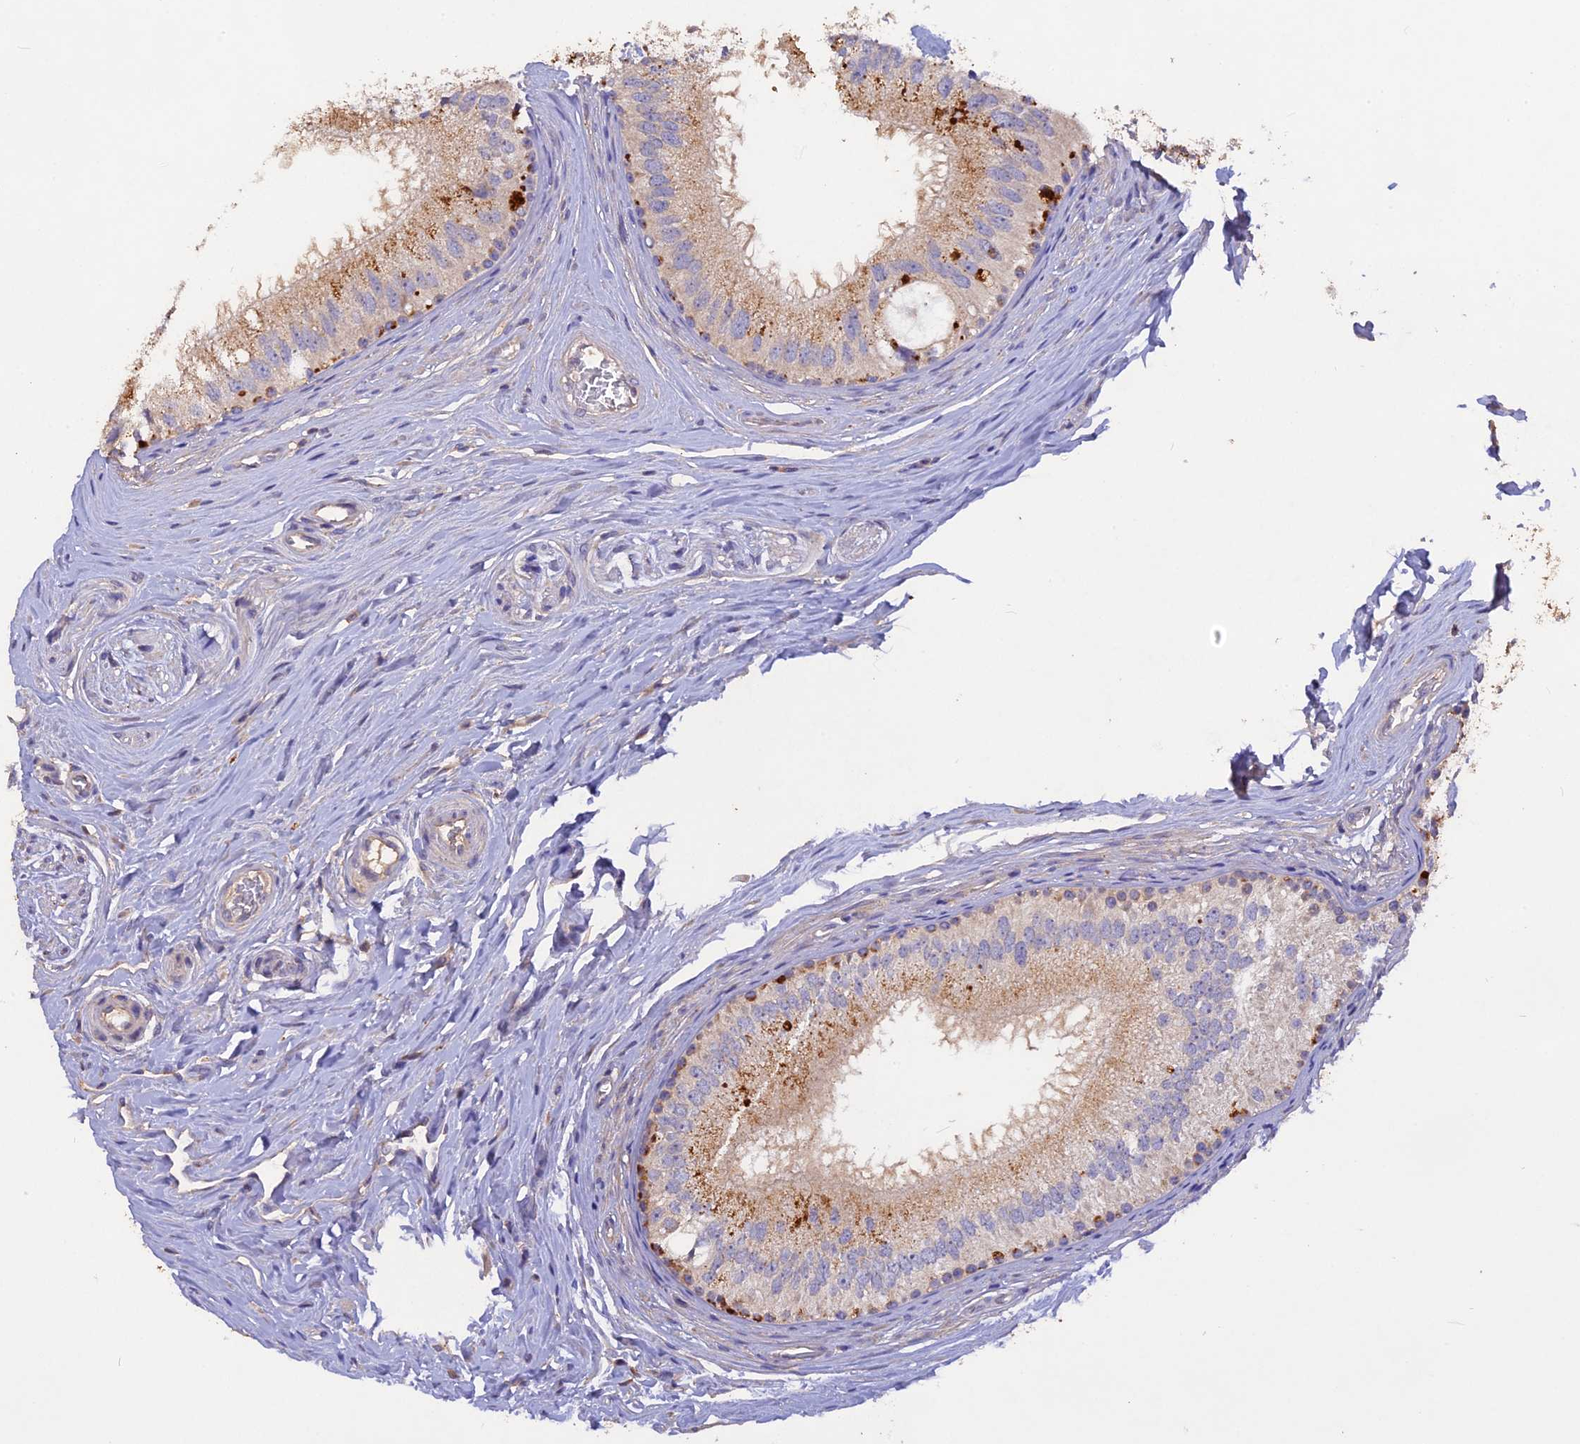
{"staining": {"intensity": "moderate", "quantity": "25%-75%", "location": "cytoplasmic/membranous"}, "tissue": "epididymis", "cell_type": "Glandular cells", "image_type": "normal", "snomed": [{"axis": "morphology", "description": "Normal tissue, NOS"}, {"axis": "topography", "description": "Epididymis"}], "caption": "Epididymis stained with IHC displays moderate cytoplasmic/membranous staining in approximately 25%-75% of glandular cells.", "gene": "SLC26A4", "patient": {"sex": "male", "age": 33}}